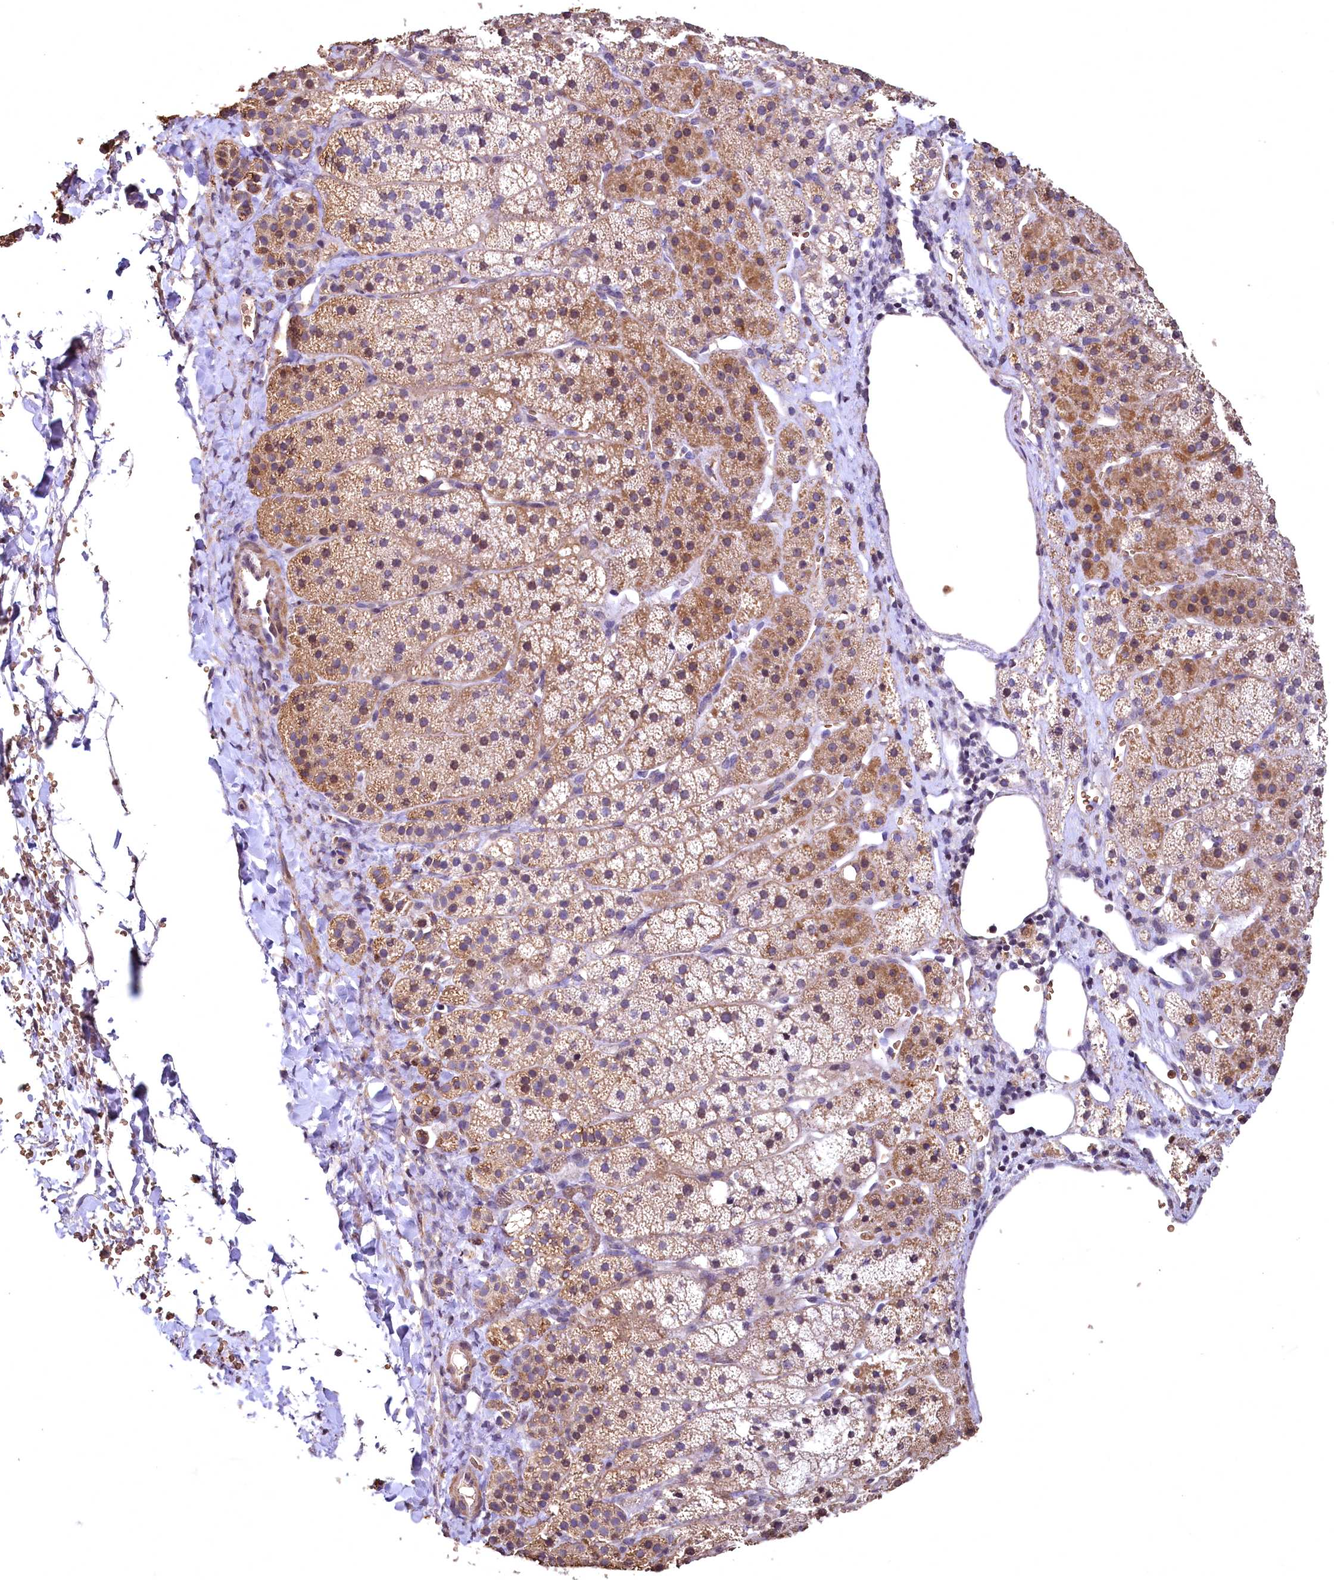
{"staining": {"intensity": "moderate", "quantity": ">75%", "location": "cytoplasmic/membranous"}, "tissue": "adrenal gland", "cell_type": "Glandular cells", "image_type": "normal", "snomed": [{"axis": "morphology", "description": "Normal tissue, NOS"}, {"axis": "topography", "description": "Adrenal gland"}], "caption": "Immunohistochemical staining of benign adrenal gland reveals moderate cytoplasmic/membranous protein expression in about >75% of glandular cells. (IHC, brightfield microscopy, high magnification).", "gene": "SPTA1", "patient": {"sex": "female", "age": 44}}